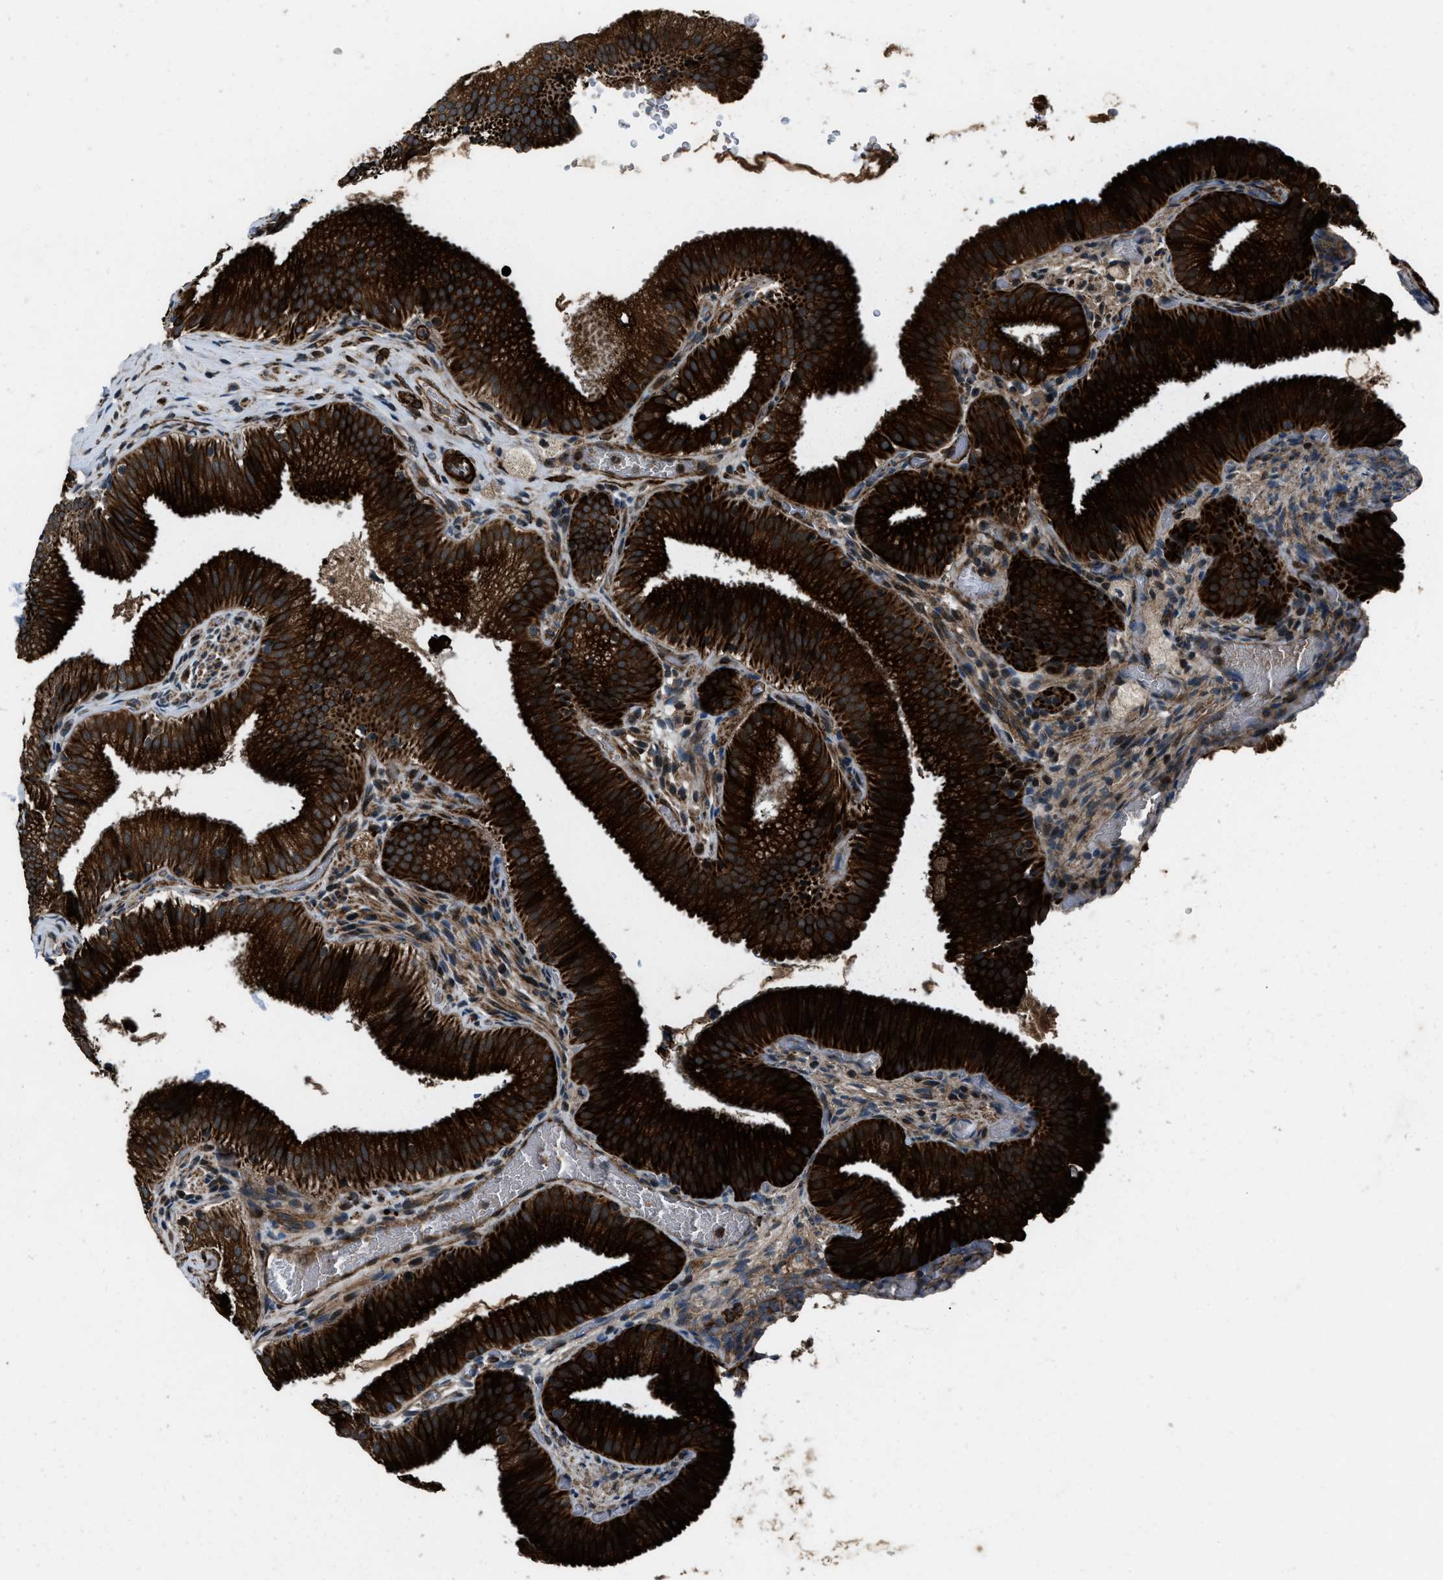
{"staining": {"intensity": "strong", "quantity": ">75%", "location": "cytoplasmic/membranous"}, "tissue": "gallbladder", "cell_type": "Glandular cells", "image_type": "normal", "snomed": [{"axis": "morphology", "description": "Normal tissue, NOS"}, {"axis": "topography", "description": "Gallbladder"}], "caption": "Immunohistochemistry micrograph of normal human gallbladder stained for a protein (brown), which reveals high levels of strong cytoplasmic/membranous positivity in about >75% of glandular cells.", "gene": "IRAK4", "patient": {"sex": "male", "age": 54}}